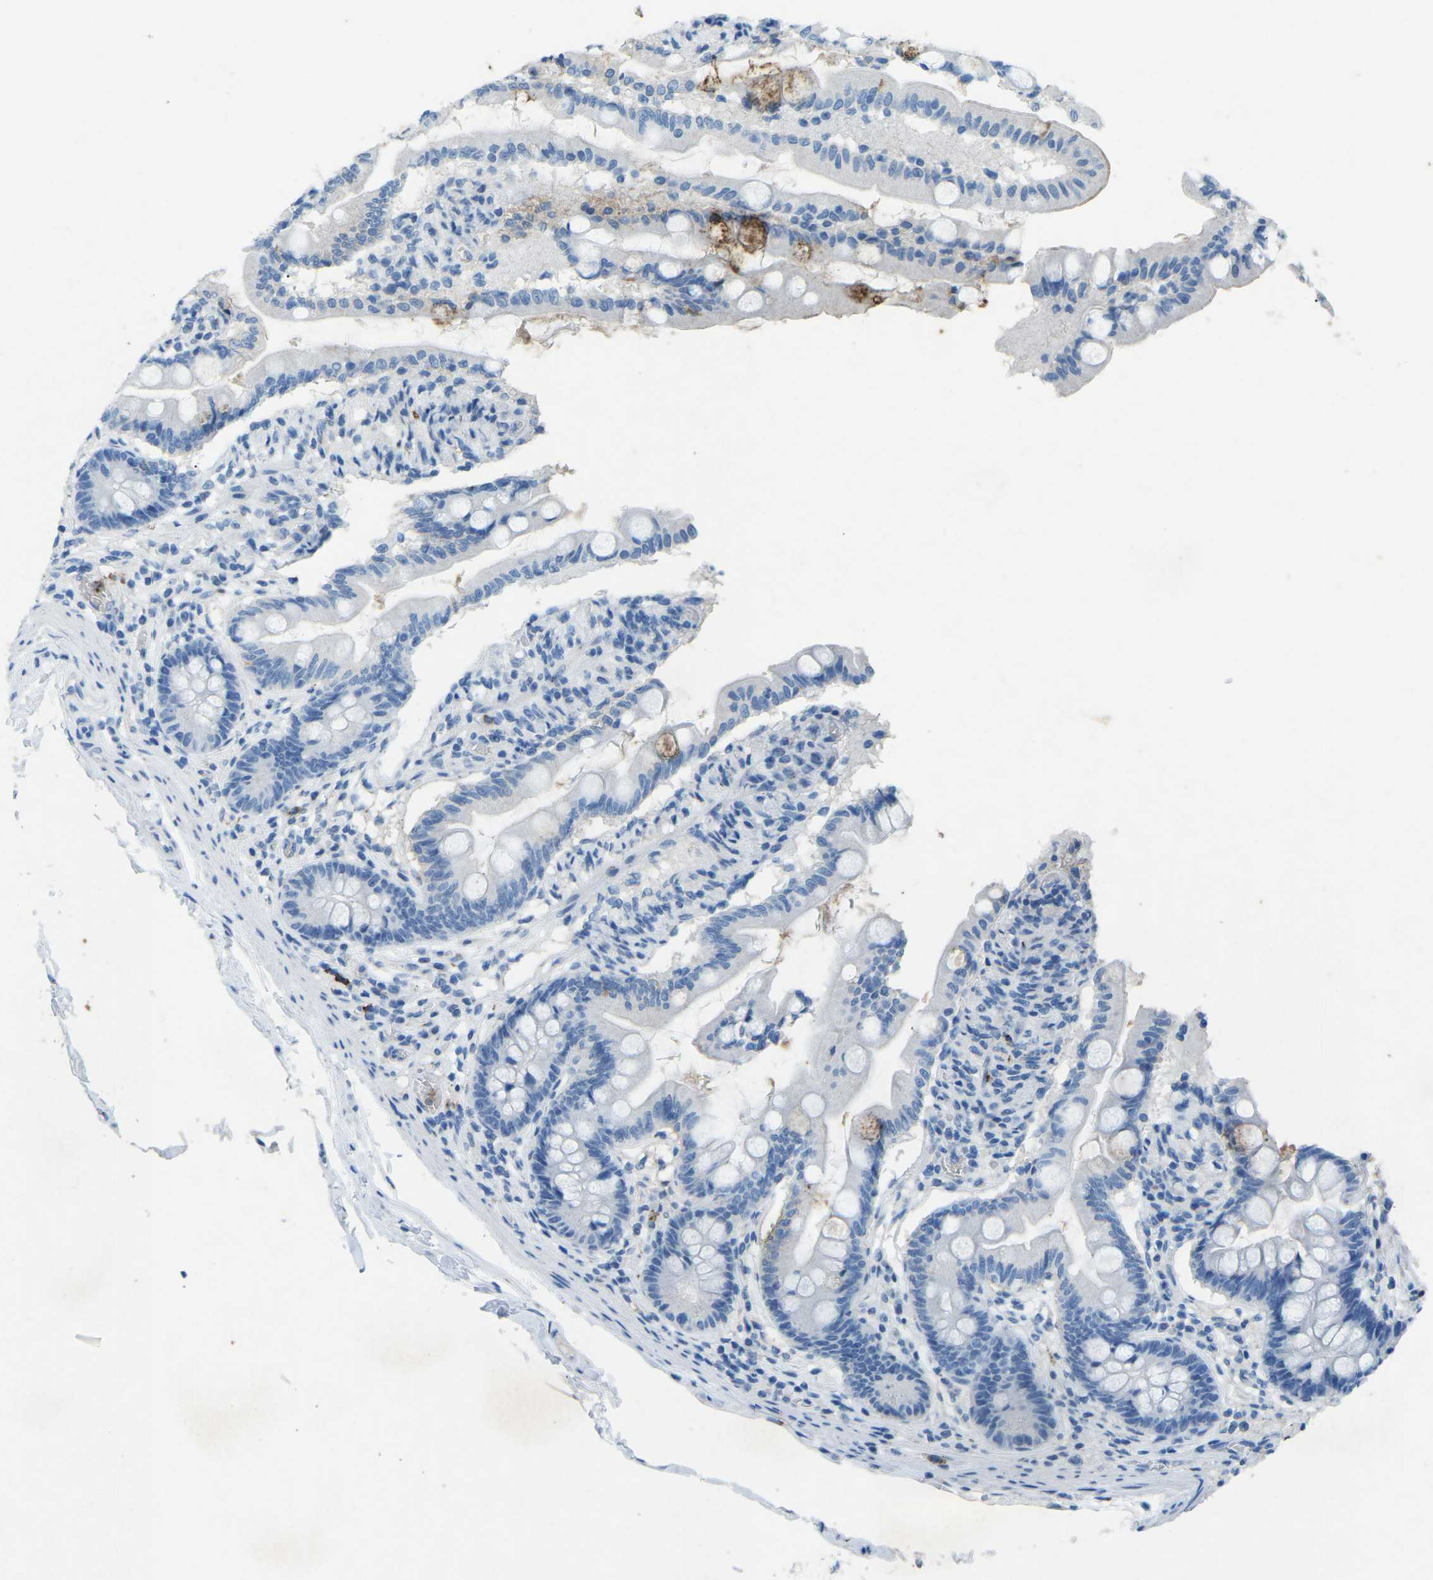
{"staining": {"intensity": "negative", "quantity": "none", "location": "none"}, "tissue": "small intestine", "cell_type": "Glandular cells", "image_type": "normal", "snomed": [{"axis": "morphology", "description": "Normal tissue, NOS"}, {"axis": "topography", "description": "Small intestine"}], "caption": "Immunohistochemistry of benign small intestine demonstrates no staining in glandular cells. (IHC, brightfield microscopy, high magnification).", "gene": "CTAGE1", "patient": {"sex": "female", "age": 56}}